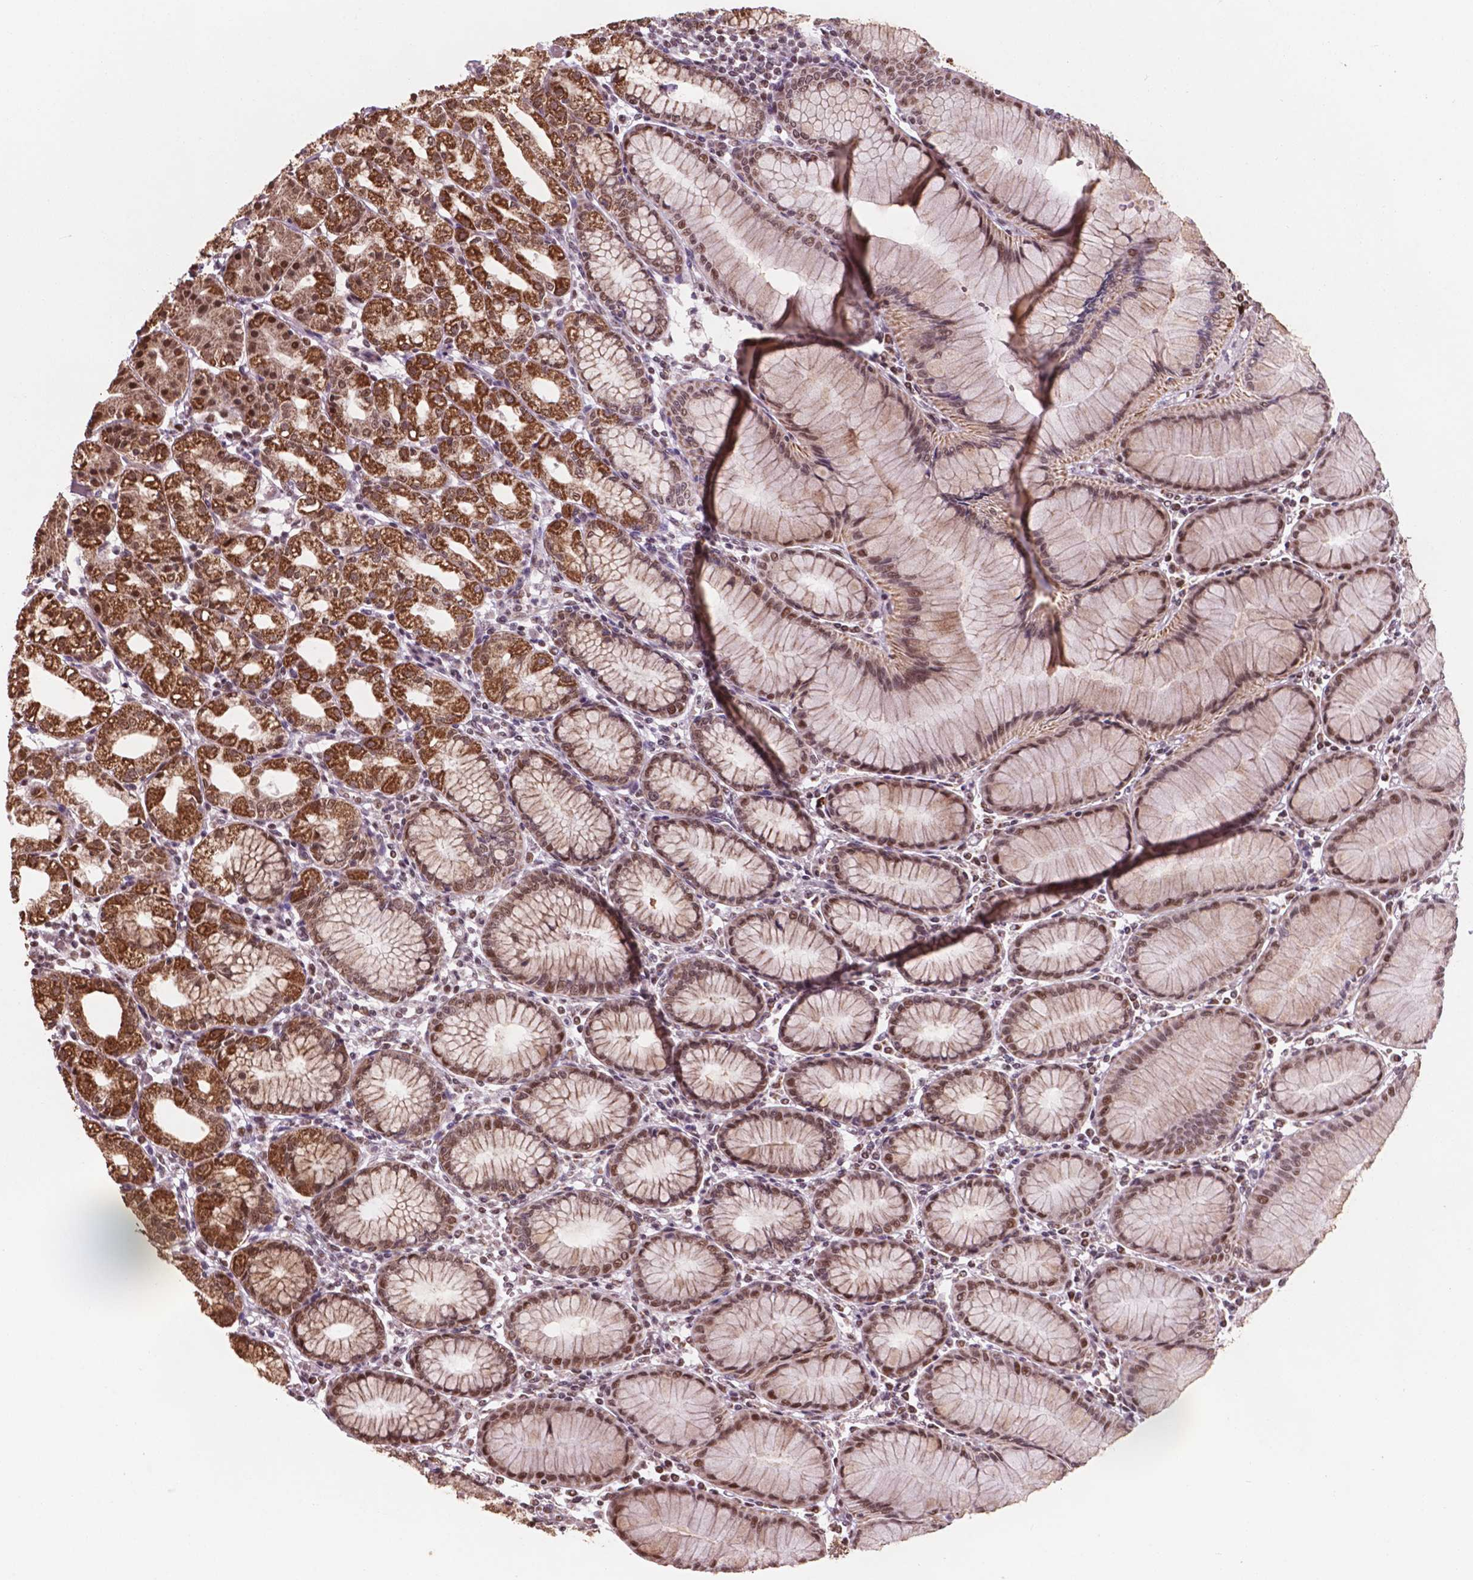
{"staining": {"intensity": "strong", "quantity": ">75%", "location": "cytoplasmic/membranous,nuclear"}, "tissue": "stomach", "cell_type": "Glandular cells", "image_type": "normal", "snomed": [{"axis": "morphology", "description": "Normal tissue, NOS"}, {"axis": "topography", "description": "Skeletal muscle"}, {"axis": "topography", "description": "Stomach"}], "caption": "Immunohistochemical staining of benign stomach displays >75% levels of strong cytoplasmic/membranous,nuclear protein expression in approximately >75% of glandular cells.", "gene": "NDUFA10", "patient": {"sex": "female", "age": 57}}